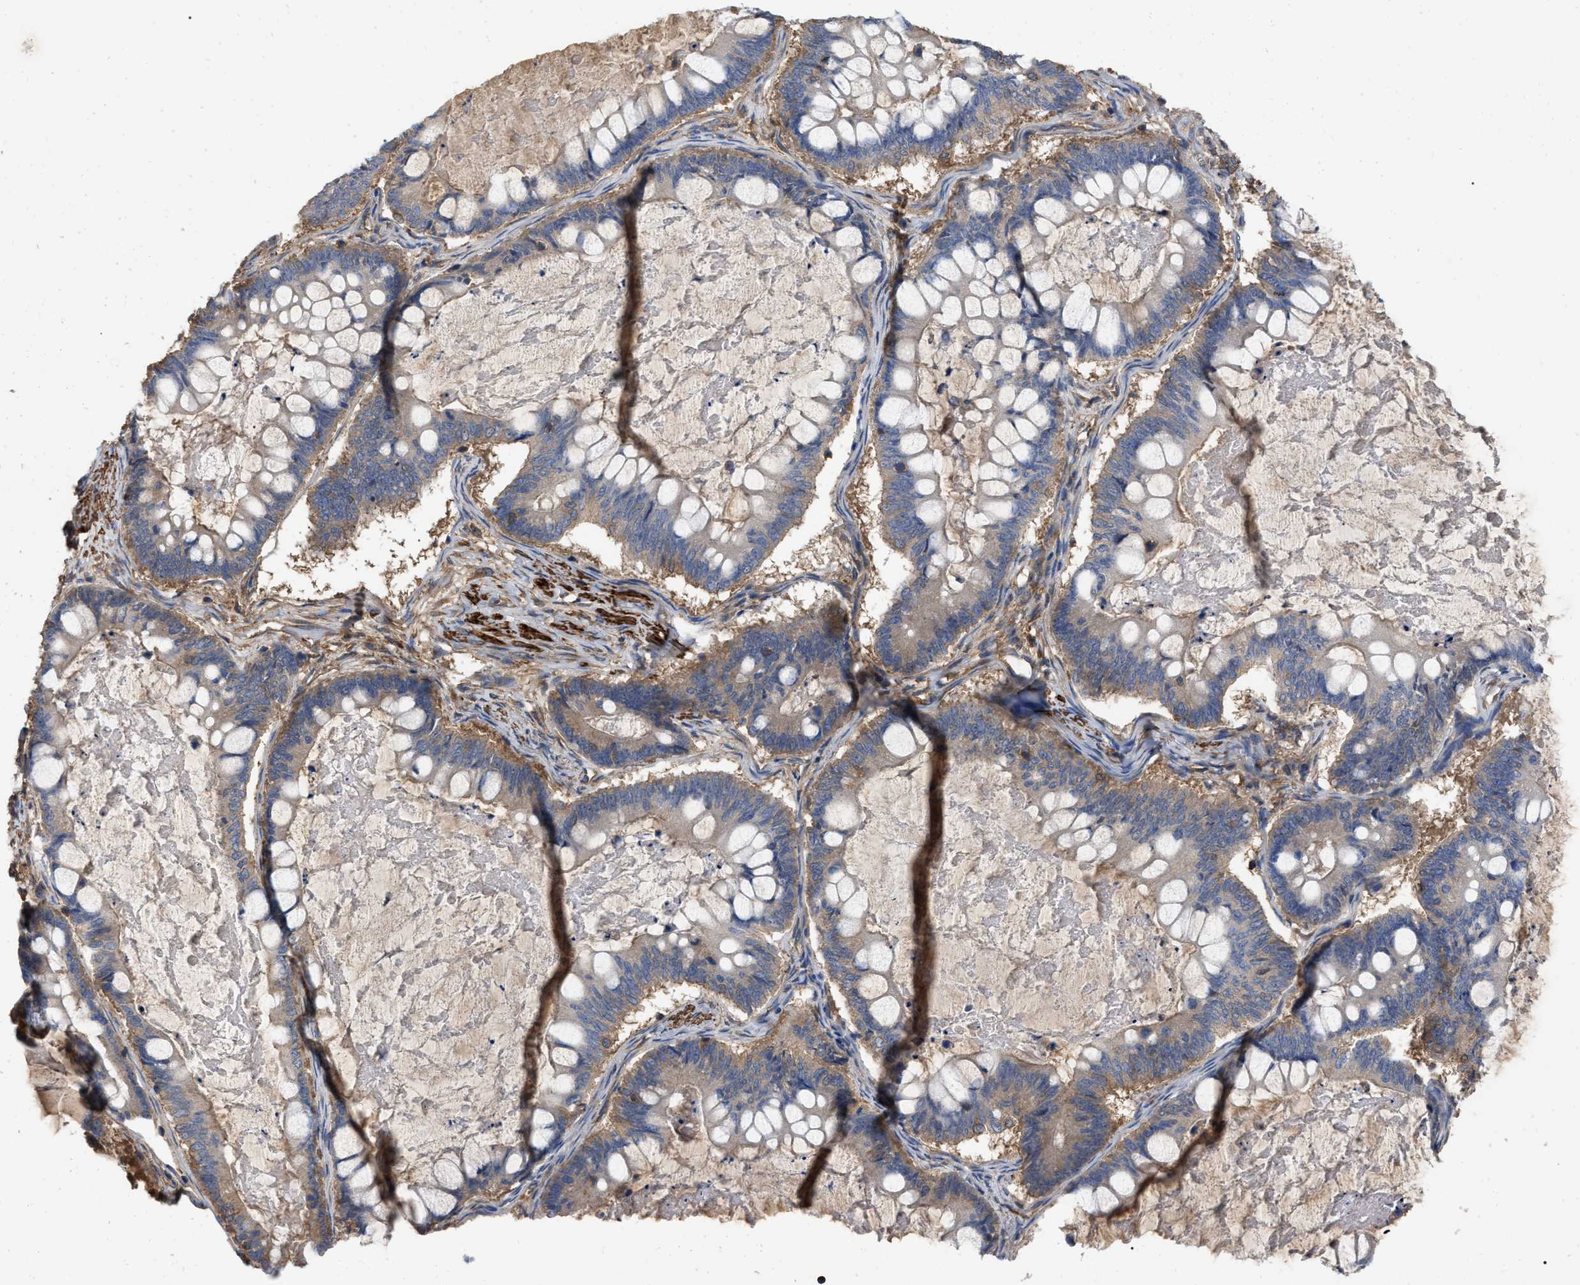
{"staining": {"intensity": "weak", "quantity": ">75%", "location": "cytoplasmic/membranous"}, "tissue": "ovarian cancer", "cell_type": "Tumor cells", "image_type": "cancer", "snomed": [{"axis": "morphology", "description": "Cystadenocarcinoma, mucinous, NOS"}, {"axis": "topography", "description": "Ovary"}], "caption": "The image exhibits staining of ovarian cancer, revealing weak cytoplasmic/membranous protein positivity (brown color) within tumor cells.", "gene": "RABEP1", "patient": {"sex": "female", "age": 61}}